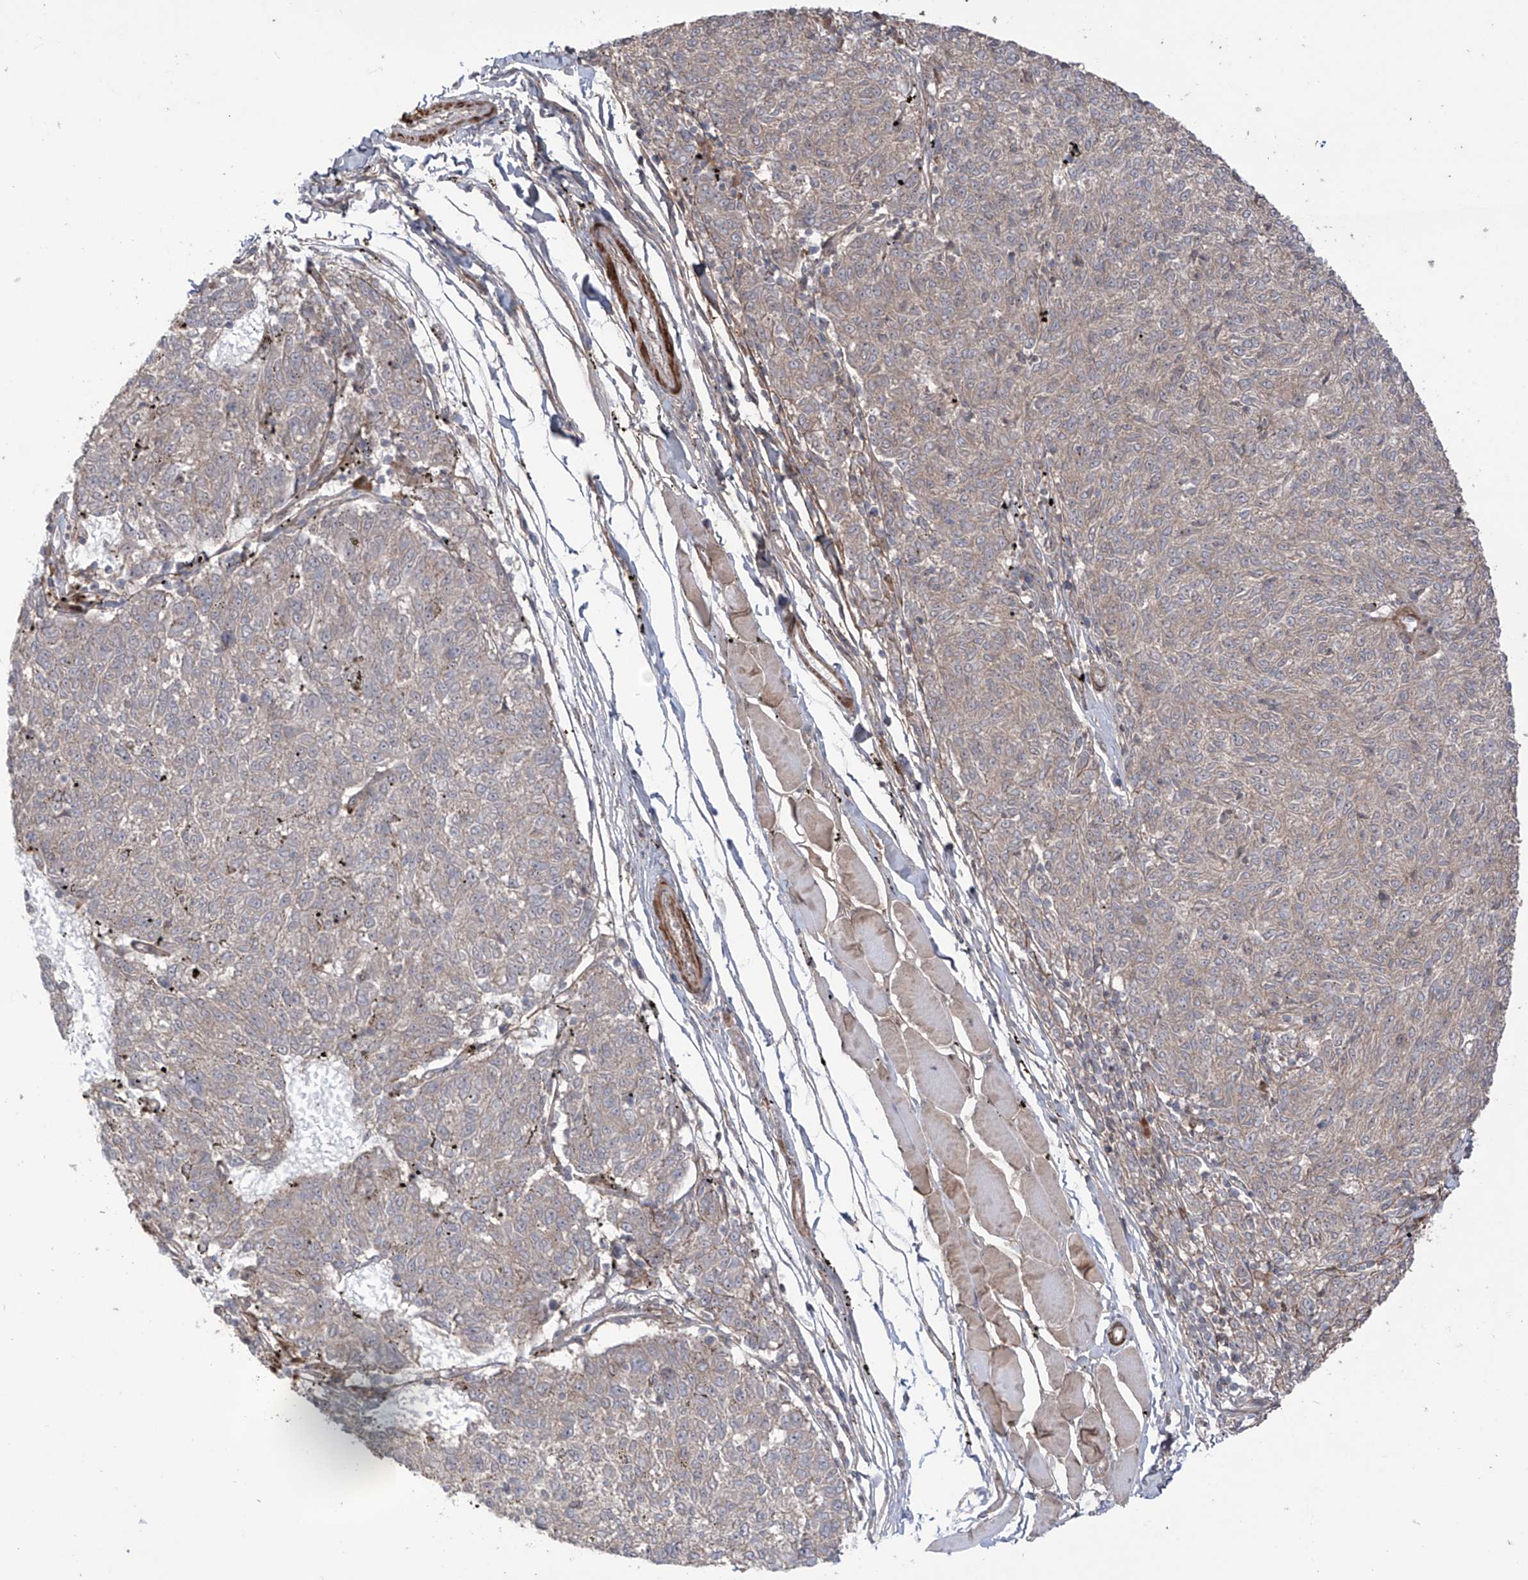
{"staining": {"intensity": "negative", "quantity": "none", "location": "none"}, "tissue": "melanoma", "cell_type": "Tumor cells", "image_type": "cancer", "snomed": [{"axis": "morphology", "description": "Malignant melanoma, NOS"}, {"axis": "topography", "description": "Skin"}], "caption": "A photomicrograph of malignant melanoma stained for a protein exhibits no brown staining in tumor cells.", "gene": "LRRC74A", "patient": {"sex": "female", "age": 72}}